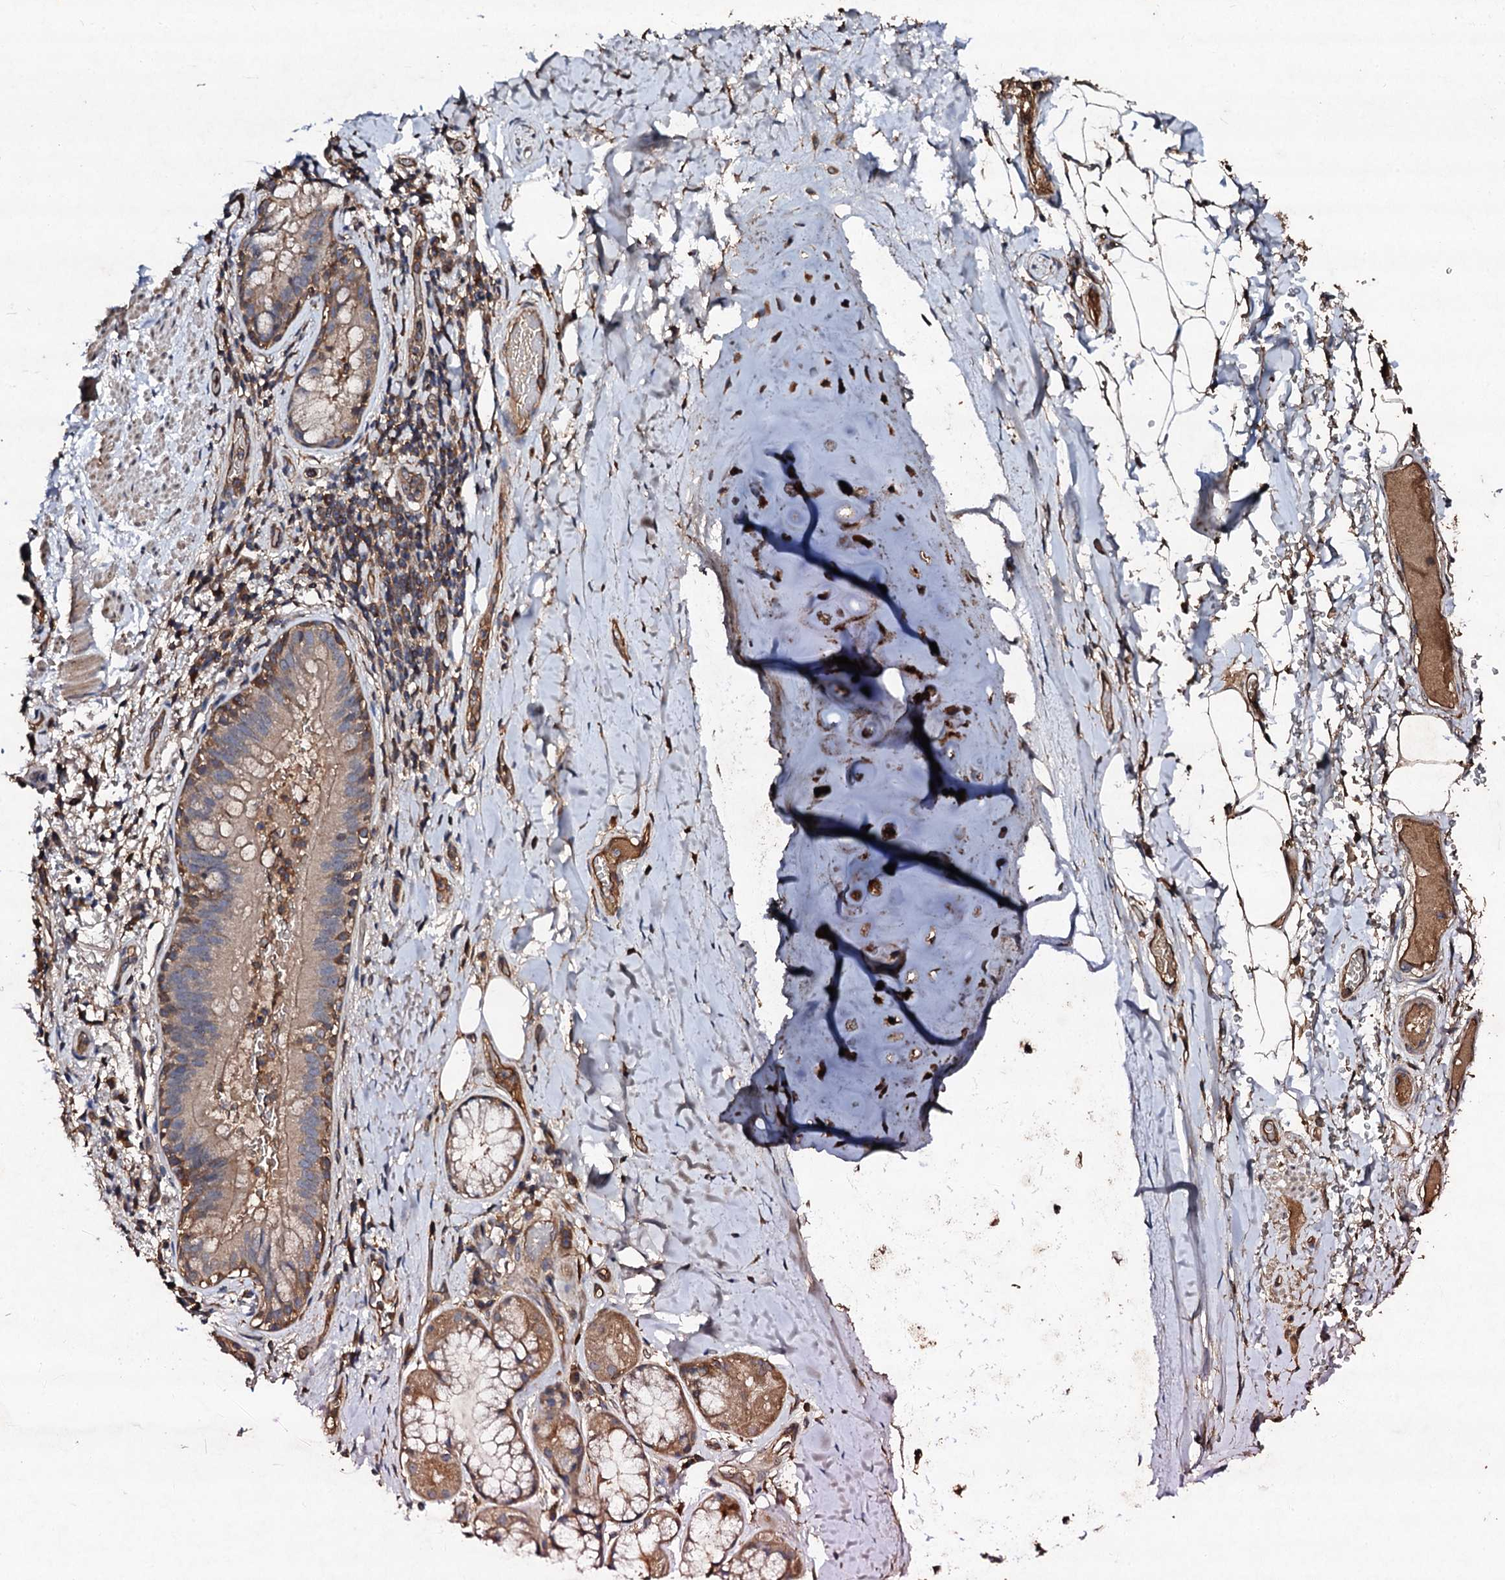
{"staining": {"intensity": "weak", "quantity": "25%-75%", "location": "cytoplasmic/membranous"}, "tissue": "adipose tissue", "cell_type": "Adipocytes", "image_type": "normal", "snomed": [{"axis": "morphology", "description": "Normal tissue, NOS"}, {"axis": "topography", "description": "Lymph node"}, {"axis": "topography", "description": "Cartilage tissue"}, {"axis": "topography", "description": "Bronchus"}], "caption": "This photomicrograph exhibits immunohistochemistry staining of benign adipose tissue, with low weak cytoplasmic/membranous expression in approximately 25%-75% of adipocytes.", "gene": "KERA", "patient": {"sex": "male", "age": 63}}